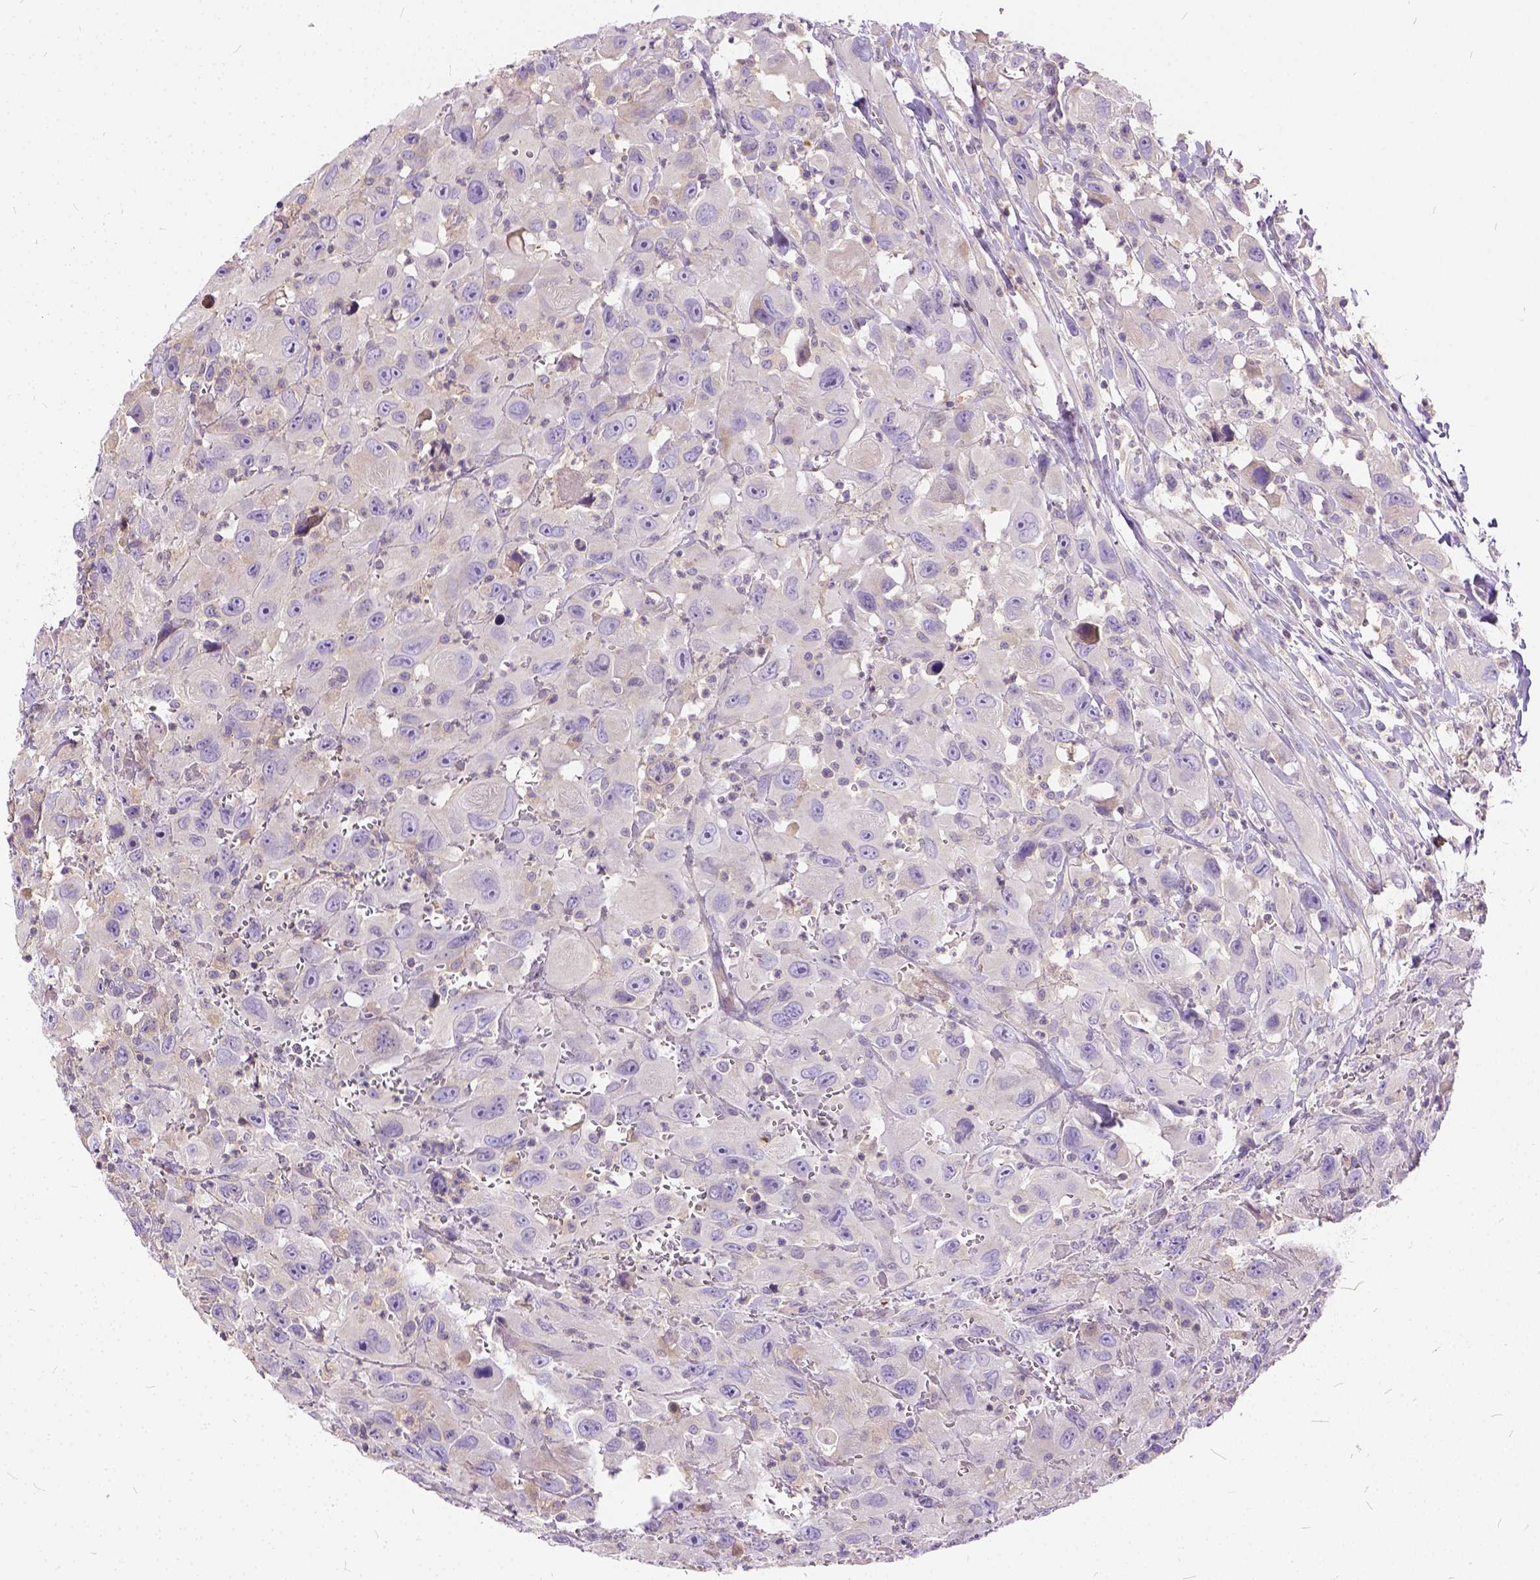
{"staining": {"intensity": "negative", "quantity": "none", "location": "none"}, "tissue": "head and neck cancer", "cell_type": "Tumor cells", "image_type": "cancer", "snomed": [{"axis": "morphology", "description": "Squamous cell carcinoma, NOS"}, {"axis": "morphology", "description": "Squamous cell carcinoma, metastatic, NOS"}, {"axis": "topography", "description": "Oral tissue"}, {"axis": "topography", "description": "Head-Neck"}], "caption": "An image of human head and neck squamous cell carcinoma is negative for staining in tumor cells. Brightfield microscopy of immunohistochemistry stained with DAB (brown) and hematoxylin (blue), captured at high magnification.", "gene": "CADM4", "patient": {"sex": "female", "age": 85}}